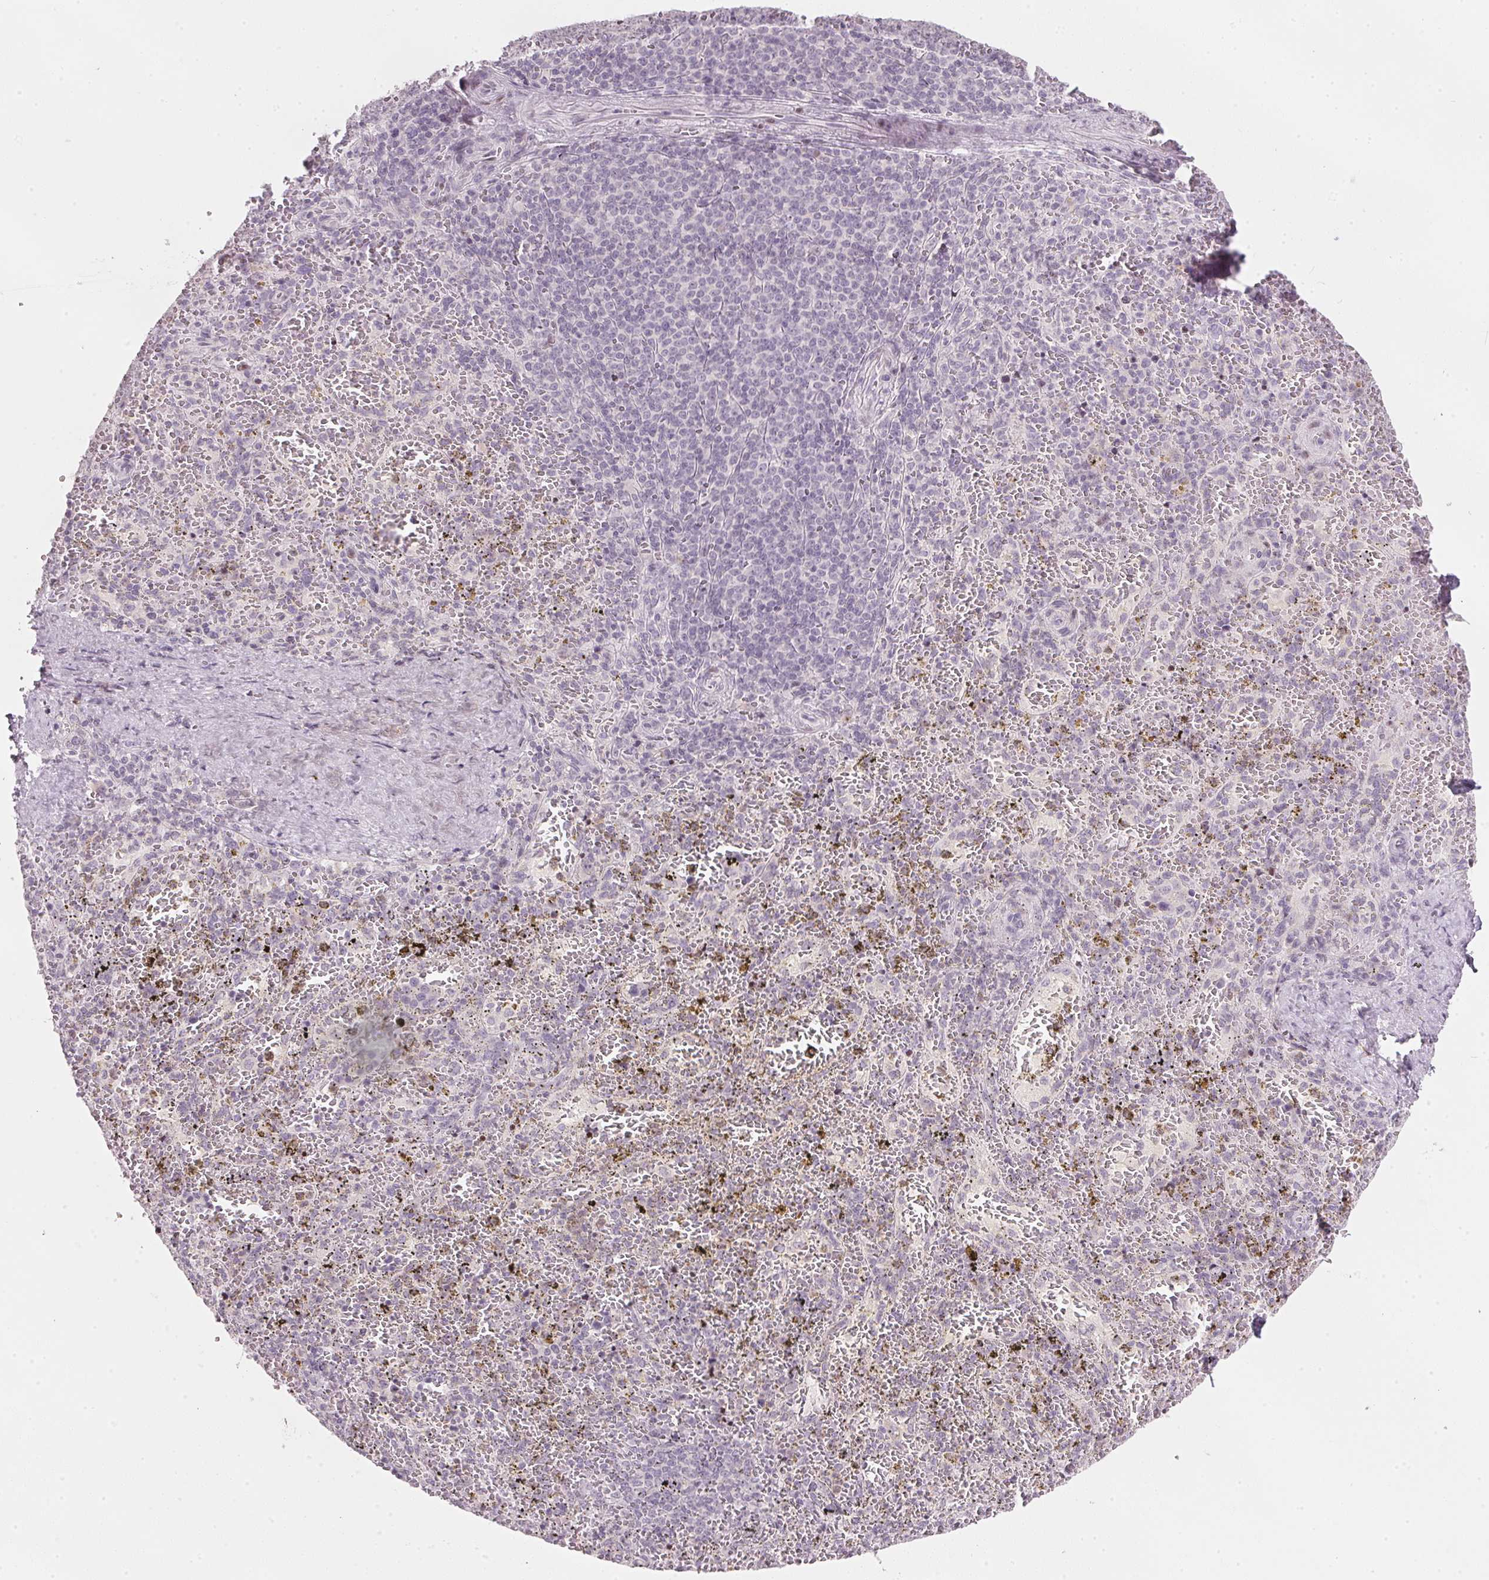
{"staining": {"intensity": "negative", "quantity": "none", "location": "none"}, "tissue": "spleen", "cell_type": "Cells in red pulp", "image_type": "normal", "snomed": [{"axis": "morphology", "description": "Normal tissue, NOS"}, {"axis": "topography", "description": "Spleen"}], "caption": "Immunohistochemical staining of benign spleen exhibits no significant staining in cells in red pulp. (Immunohistochemistry, brightfield microscopy, high magnification).", "gene": "SFRP4", "patient": {"sex": "female", "age": 50}}